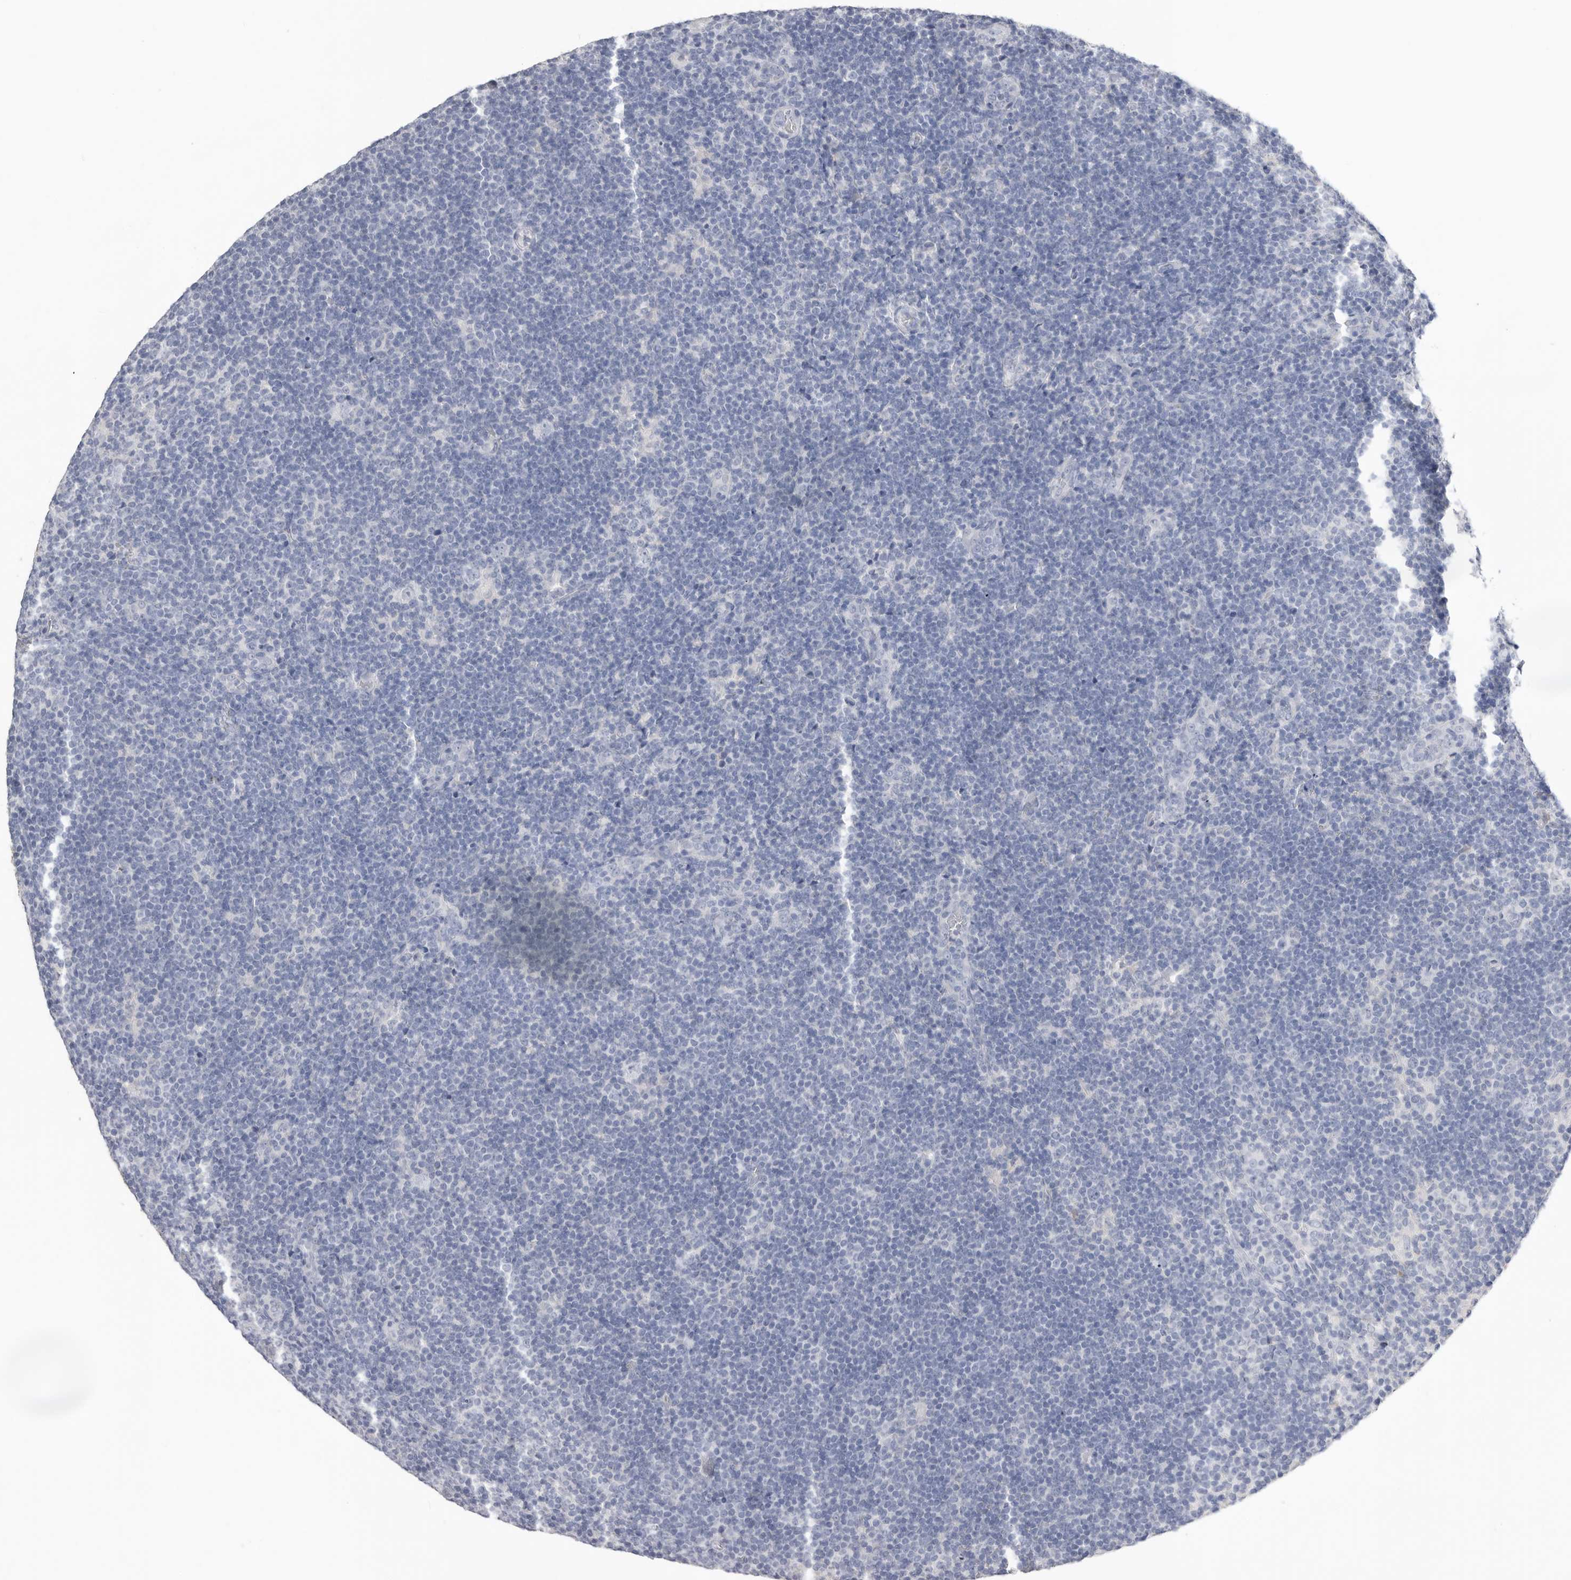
{"staining": {"intensity": "negative", "quantity": "none", "location": "none"}, "tissue": "lymphoma", "cell_type": "Tumor cells", "image_type": "cancer", "snomed": [{"axis": "morphology", "description": "Hodgkin's disease, NOS"}, {"axis": "topography", "description": "Lymph node"}], "caption": "Immunohistochemistry micrograph of neoplastic tissue: human lymphoma stained with DAB (3,3'-diaminobenzidine) exhibits no significant protein positivity in tumor cells.", "gene": "APOA2", "patient": {"sex": "female", "age": 57}}